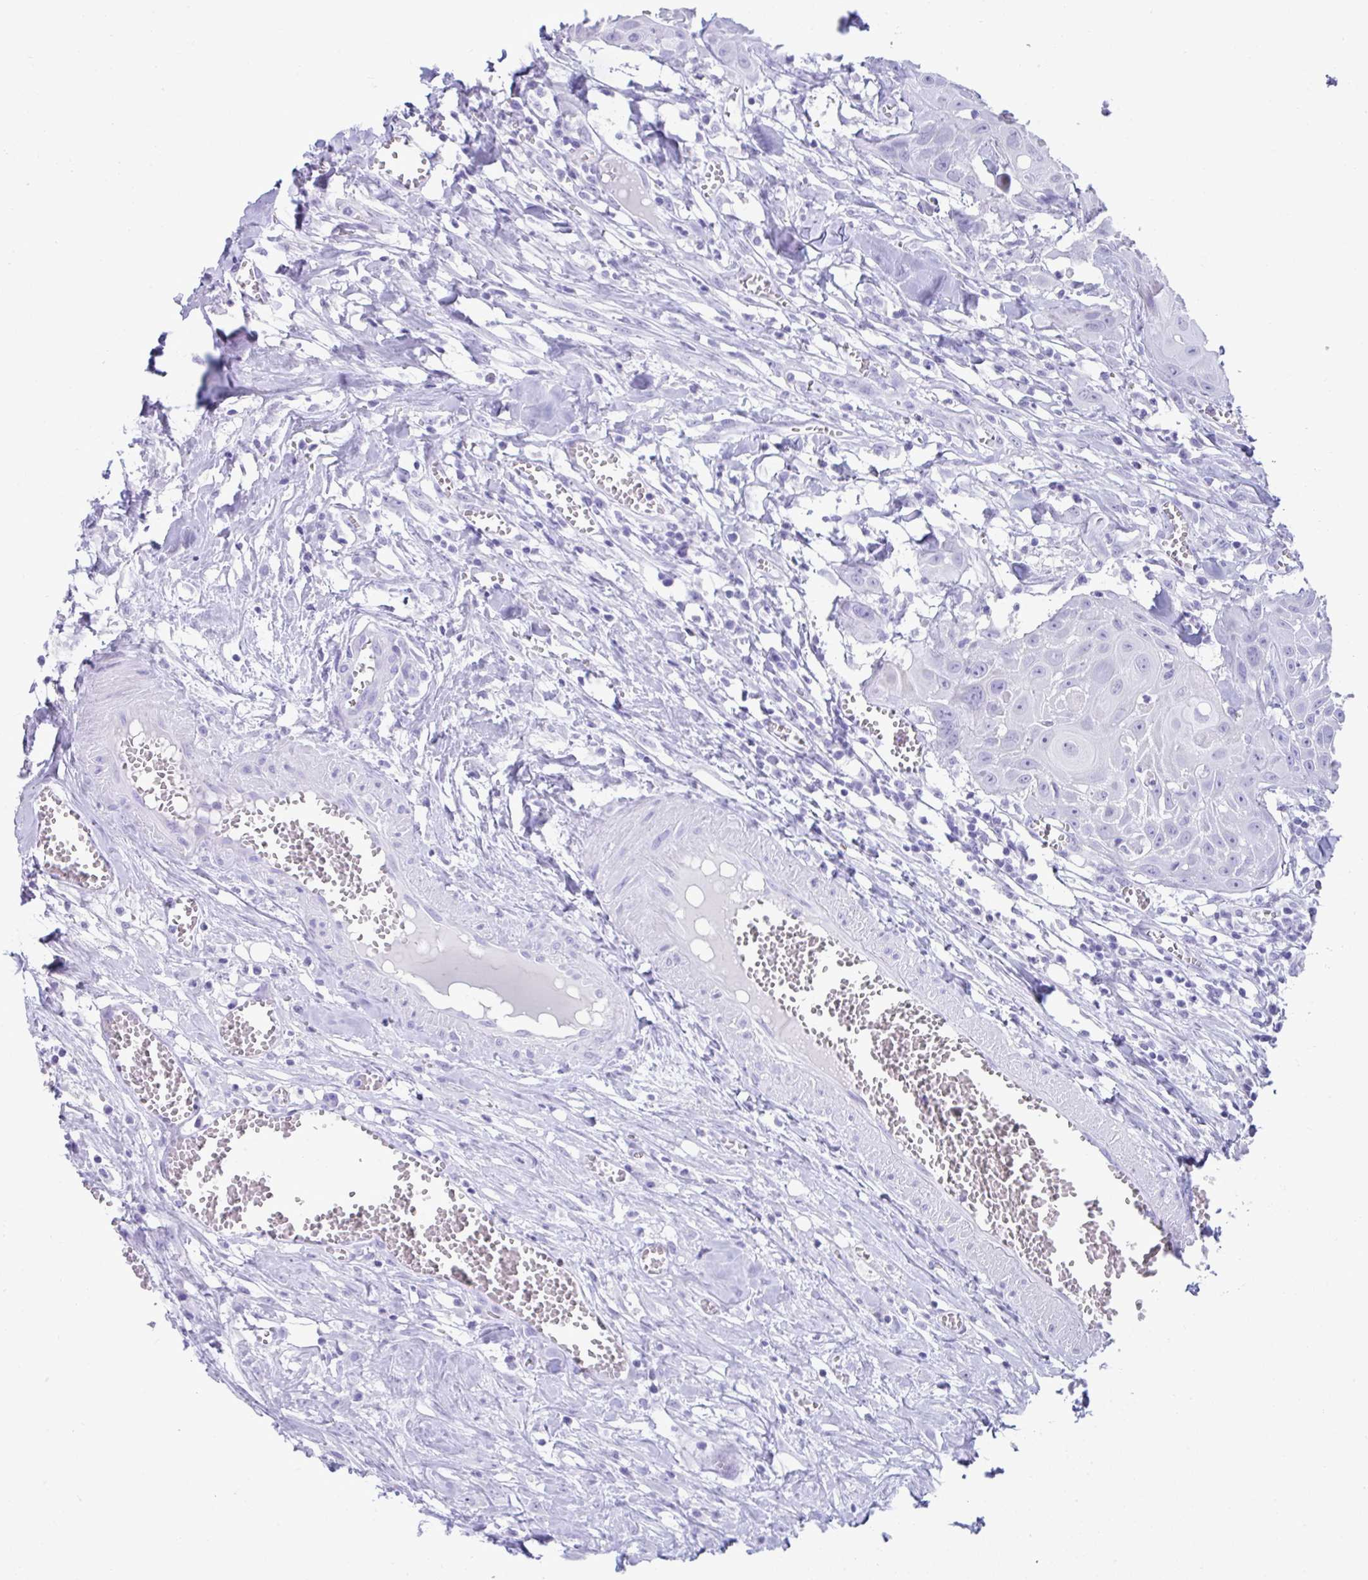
{"staining": {"intensity": "negative", "quantity": "none", "location": "none"}, "tissue": "head and neck cancer", "cell_type": "Tumor cells", "image_type": "cancer", "snomed": [{"axis": "morphology", "description": "Squamous cell carcinoma, NOS"}, {"axis": "topography", "description": "Lymph node"}, {"axis": "topography", "description": "Salivary gland"}, {"axis": "topography", "description": "Head-Neck"}], "caption": "This histopathology image is of head and neck cancer (squamous cell carcinoma) stained with immunohistochemistry to label a protein in brown with the nuclei are counter-stained blue. There is no expression in tumor cells.", "gene": "PSCA", "patient": {"sex": "female", "age": 74}}